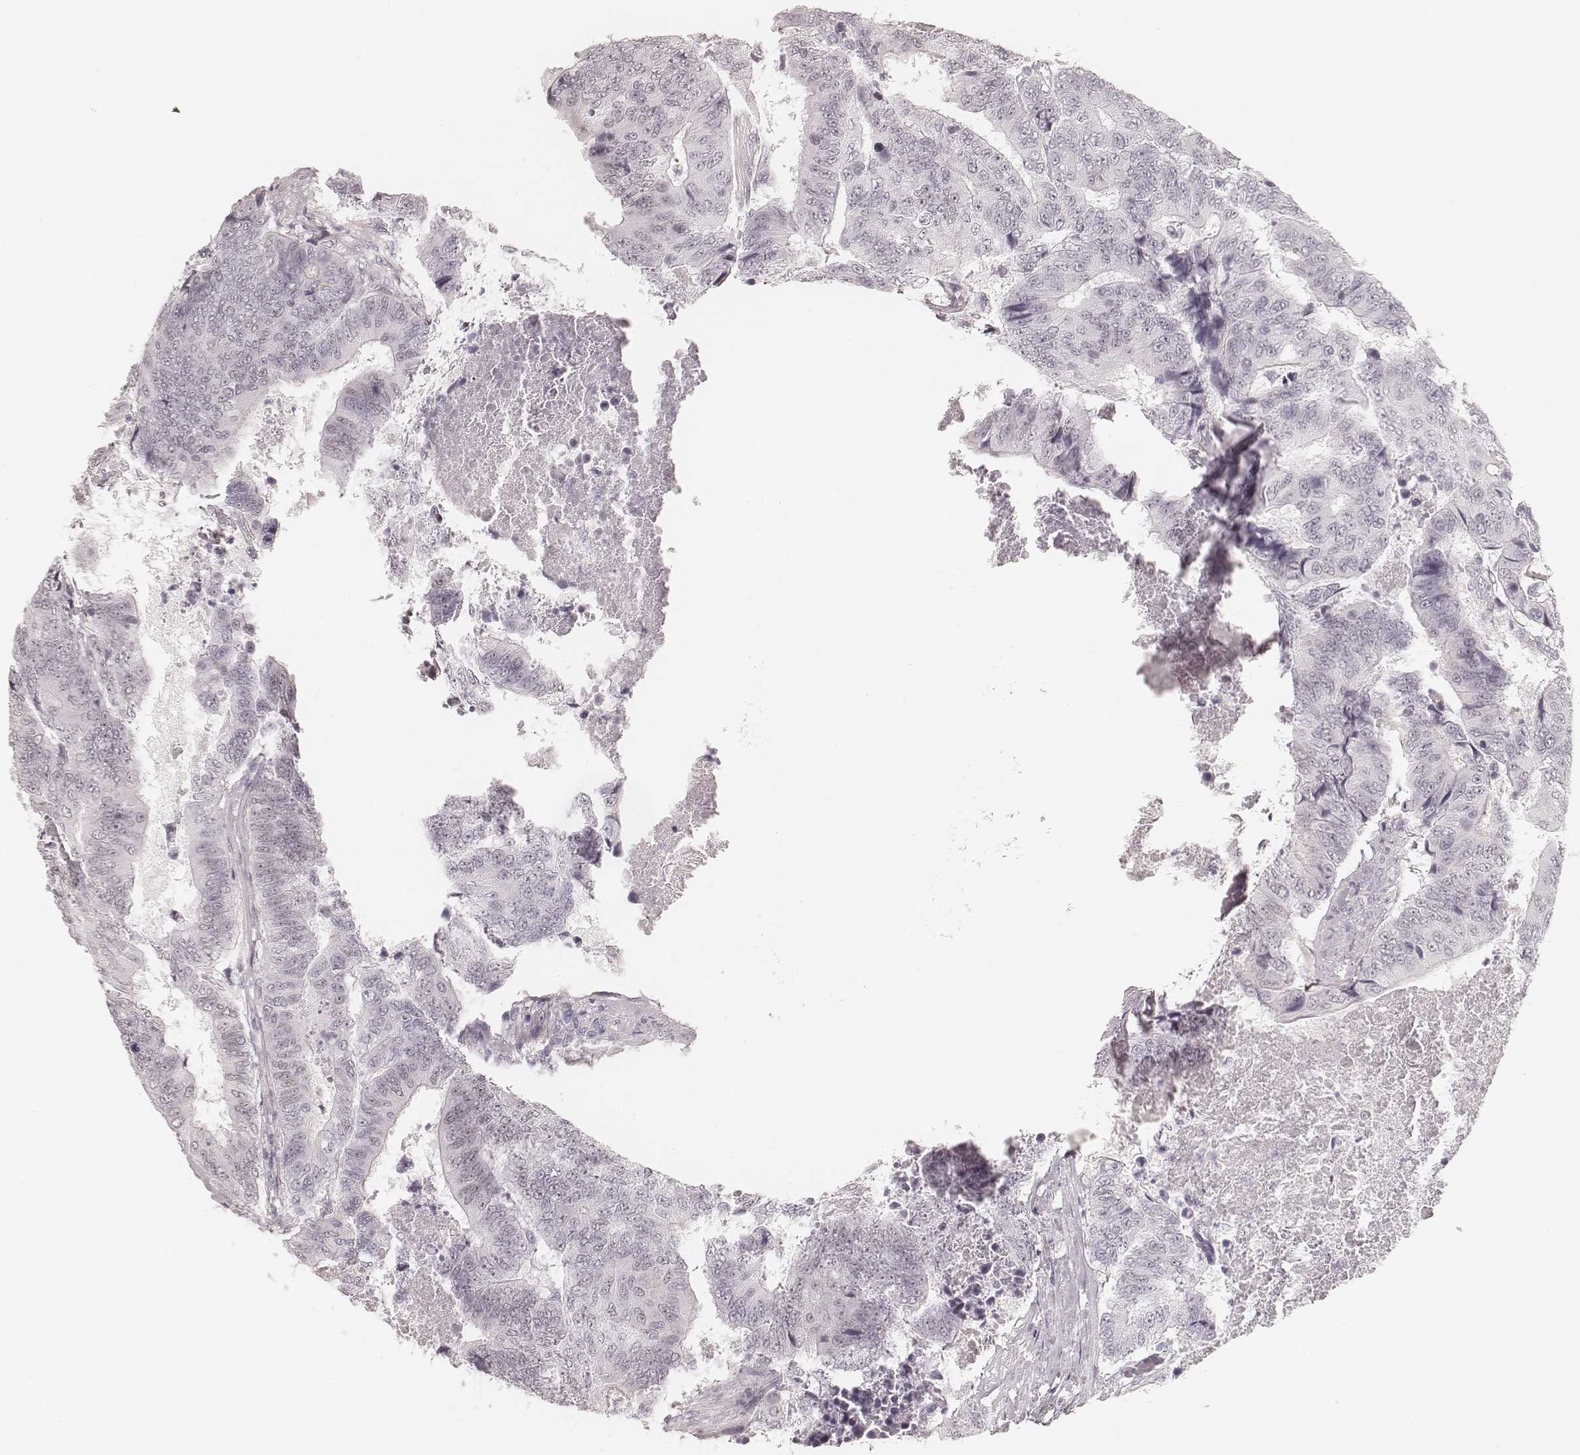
{"staining": {"intensity": "negative", "quantity": "none", "location": "none"}, "tissue": "colorectal cancer", "cell_type": "Tumor cells", "image_type": "cancer", "snomed": [{"axis": "morphology", "description": "Adenocarcinoma, NOS"}, {"axis": "topography", "description": "Colon"}], "caption": "High power microscopy photomicrograph of an immunohistochemistry (IHC) image of colorectal cancer, revealing no significant positivity in tumor cells.", "gene": "HNF4G", "patient": {"sex": "female", "age": 48}}